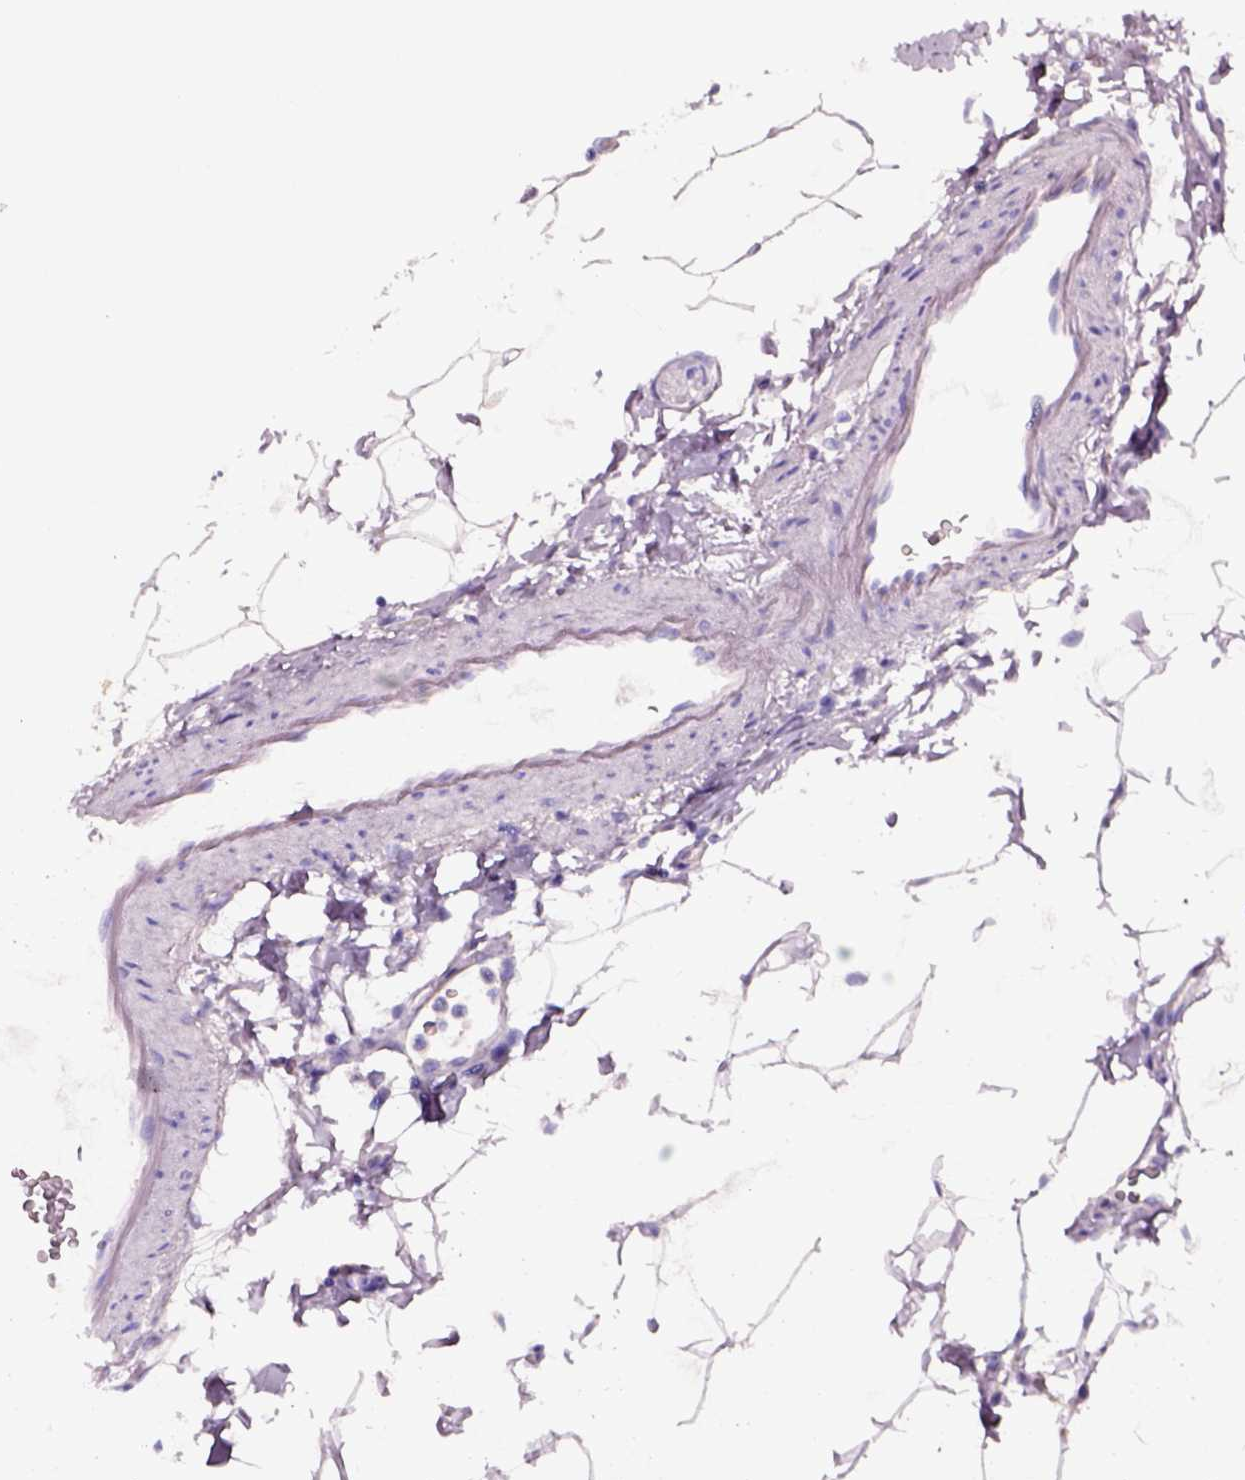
{"staining": {"intensity": "weak", "quantity": "25%-75%", "location": "cytoplasmic/membranous"}, "tissue": "duodenum", "cell_type": "Glandular cells", "image_type": "normal", "snomed": [{"axis": "morphology", "description": "Normal tissue, NOS"}, {"axis": "topography", "description": "Pancreas"}, {"axis": "topography", "description": "Duodenum"}], "caption": "A high-resolution image shows immunohistochemistry (IHC) staining of benign duodenum, which shows weak cytoplasmic/membranous expression in approximately 25%-75% of glandular cells.", "gene": "AADAT", "patient": {"sex": "male", "age": 59}}